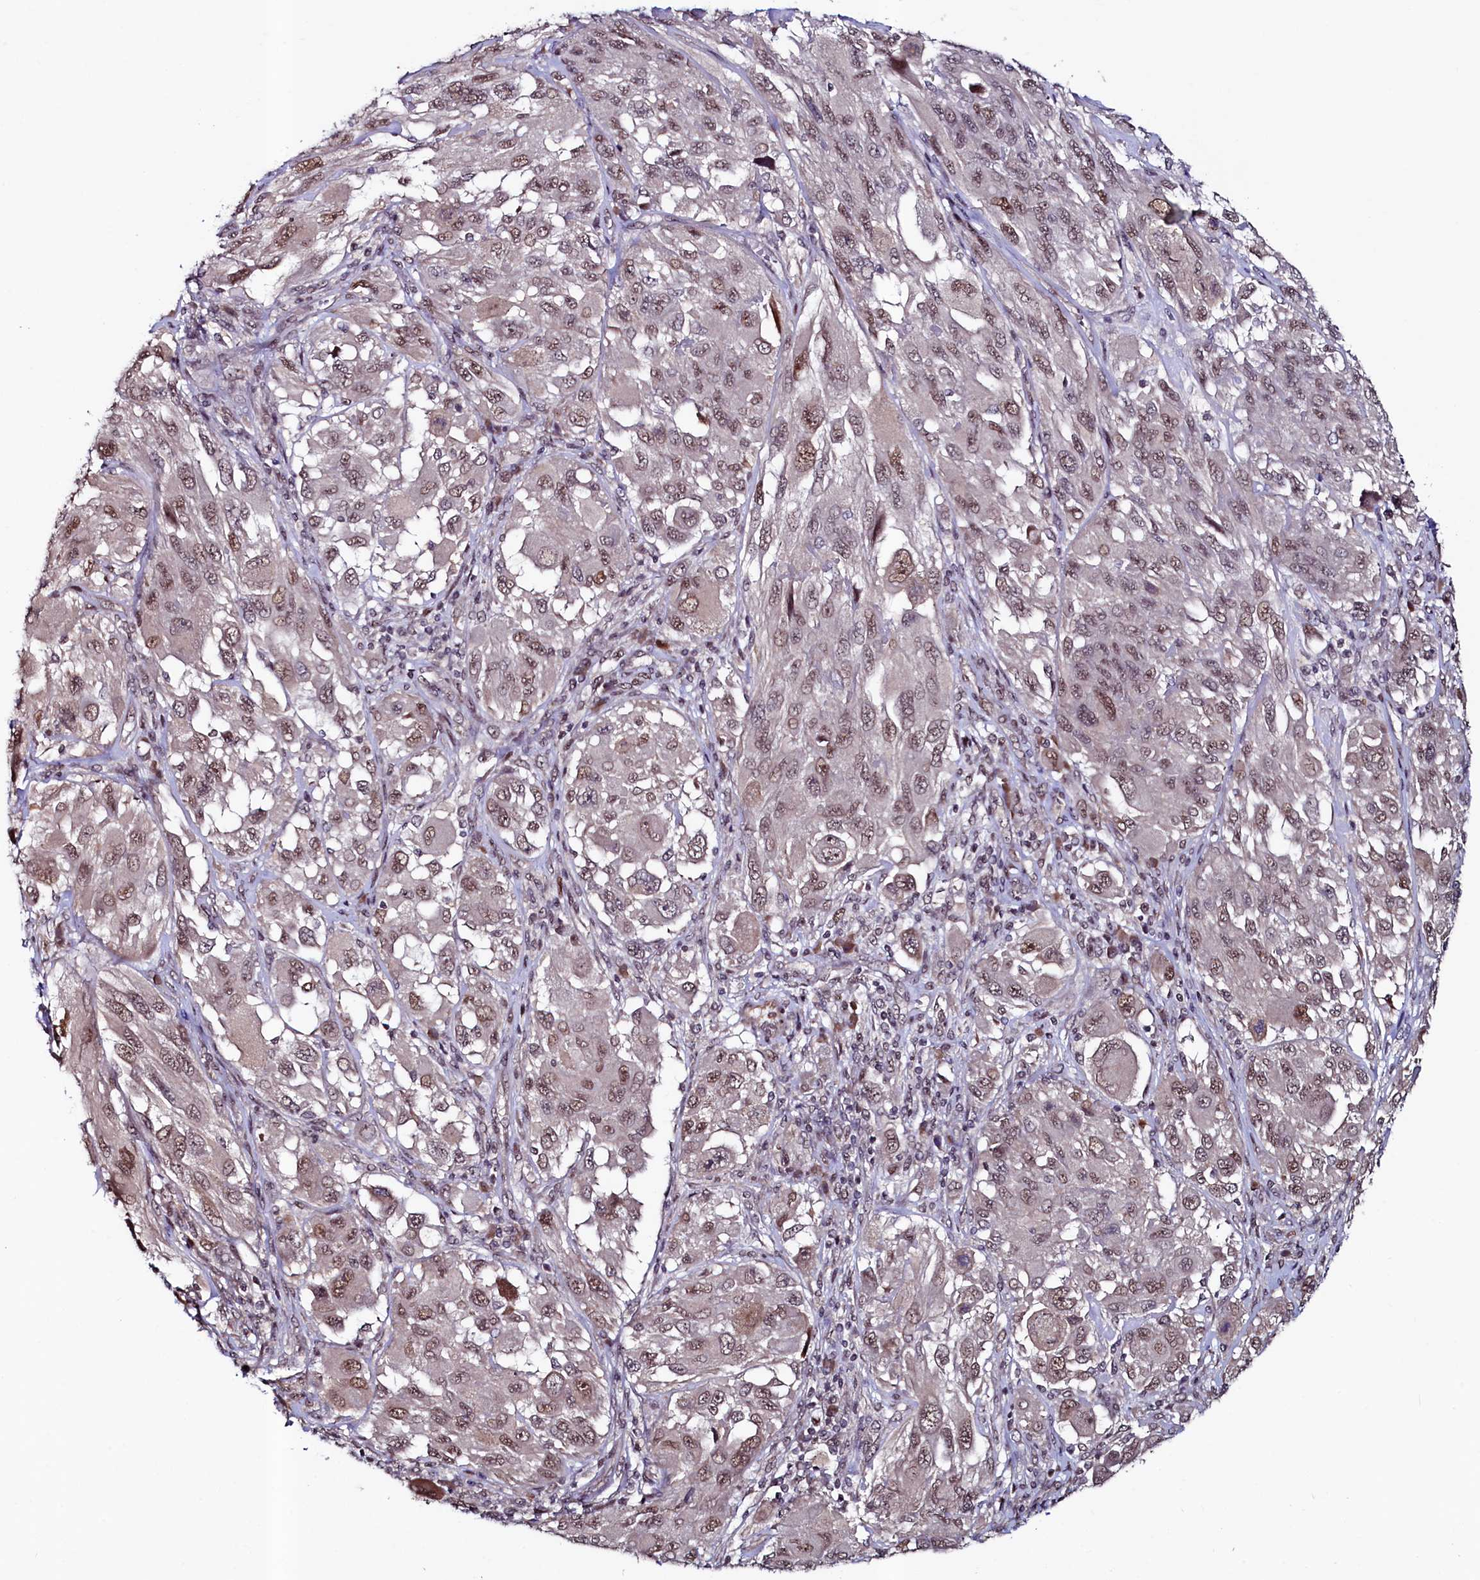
{"staining": {"intensity": "weak", "quantity": ">75%", "location": "nuclear"}, "tissue": "melanoma", "cell_type": "Tumor cells", "image_type": "cancer", "snomed": [{"axis": "morphology", "description": "Malignant melanoma, NOS"}, {"axis": "topography", "description": "Skin"}], "caption": "Malignant melanoma tissue displays weak nuclear expression in about >75% of tumor cells The protein of interest is stained brown, and the nuclei are stained in blue (DAB (3,3'-diaminobenzidine) IHC with brightfield microscopy, high magnification).", "gene": "LEO1", "patient": {"sex": "female", "age": 91}}